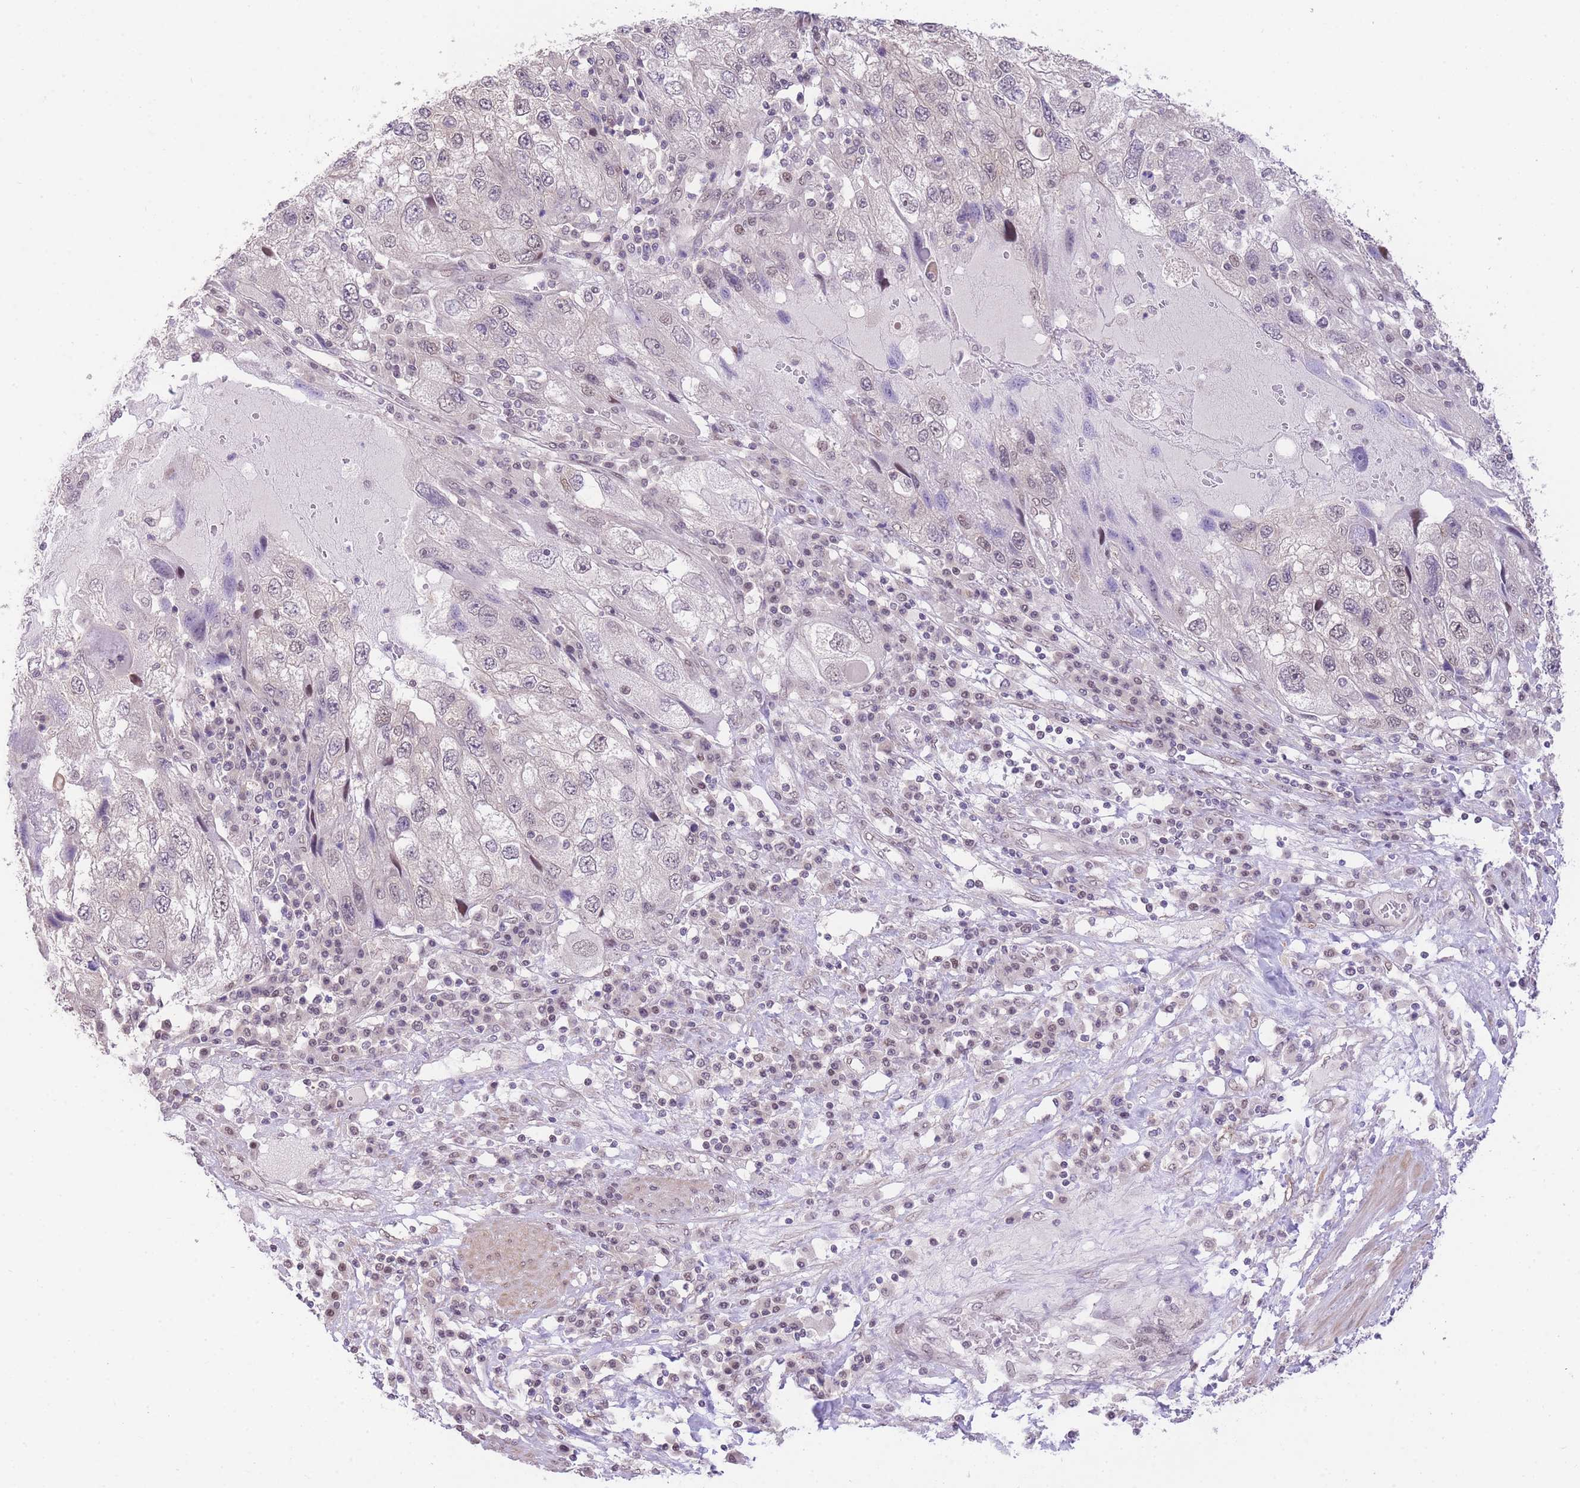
{"staining": {"intensity": "weak", "quantity": "<25%", "location": "nuclear"}, "tissue": "endometrial cancer", "cell_type": "Tumor cells", "image_type": "cancer", "snomed": [{"axis": "morphology", "description": "Adenocarcinoma, NOS"}, {"axis": "topography", "description": "Endometrium"}], "caption": "DAB (3,3'-diaminobenzidine) immunohistochemical staining of endometrial cancer exhibits no significant staining in tumor cells.", "gene": "UBXN7", "patient": {"sex": "female", "age": 49}}